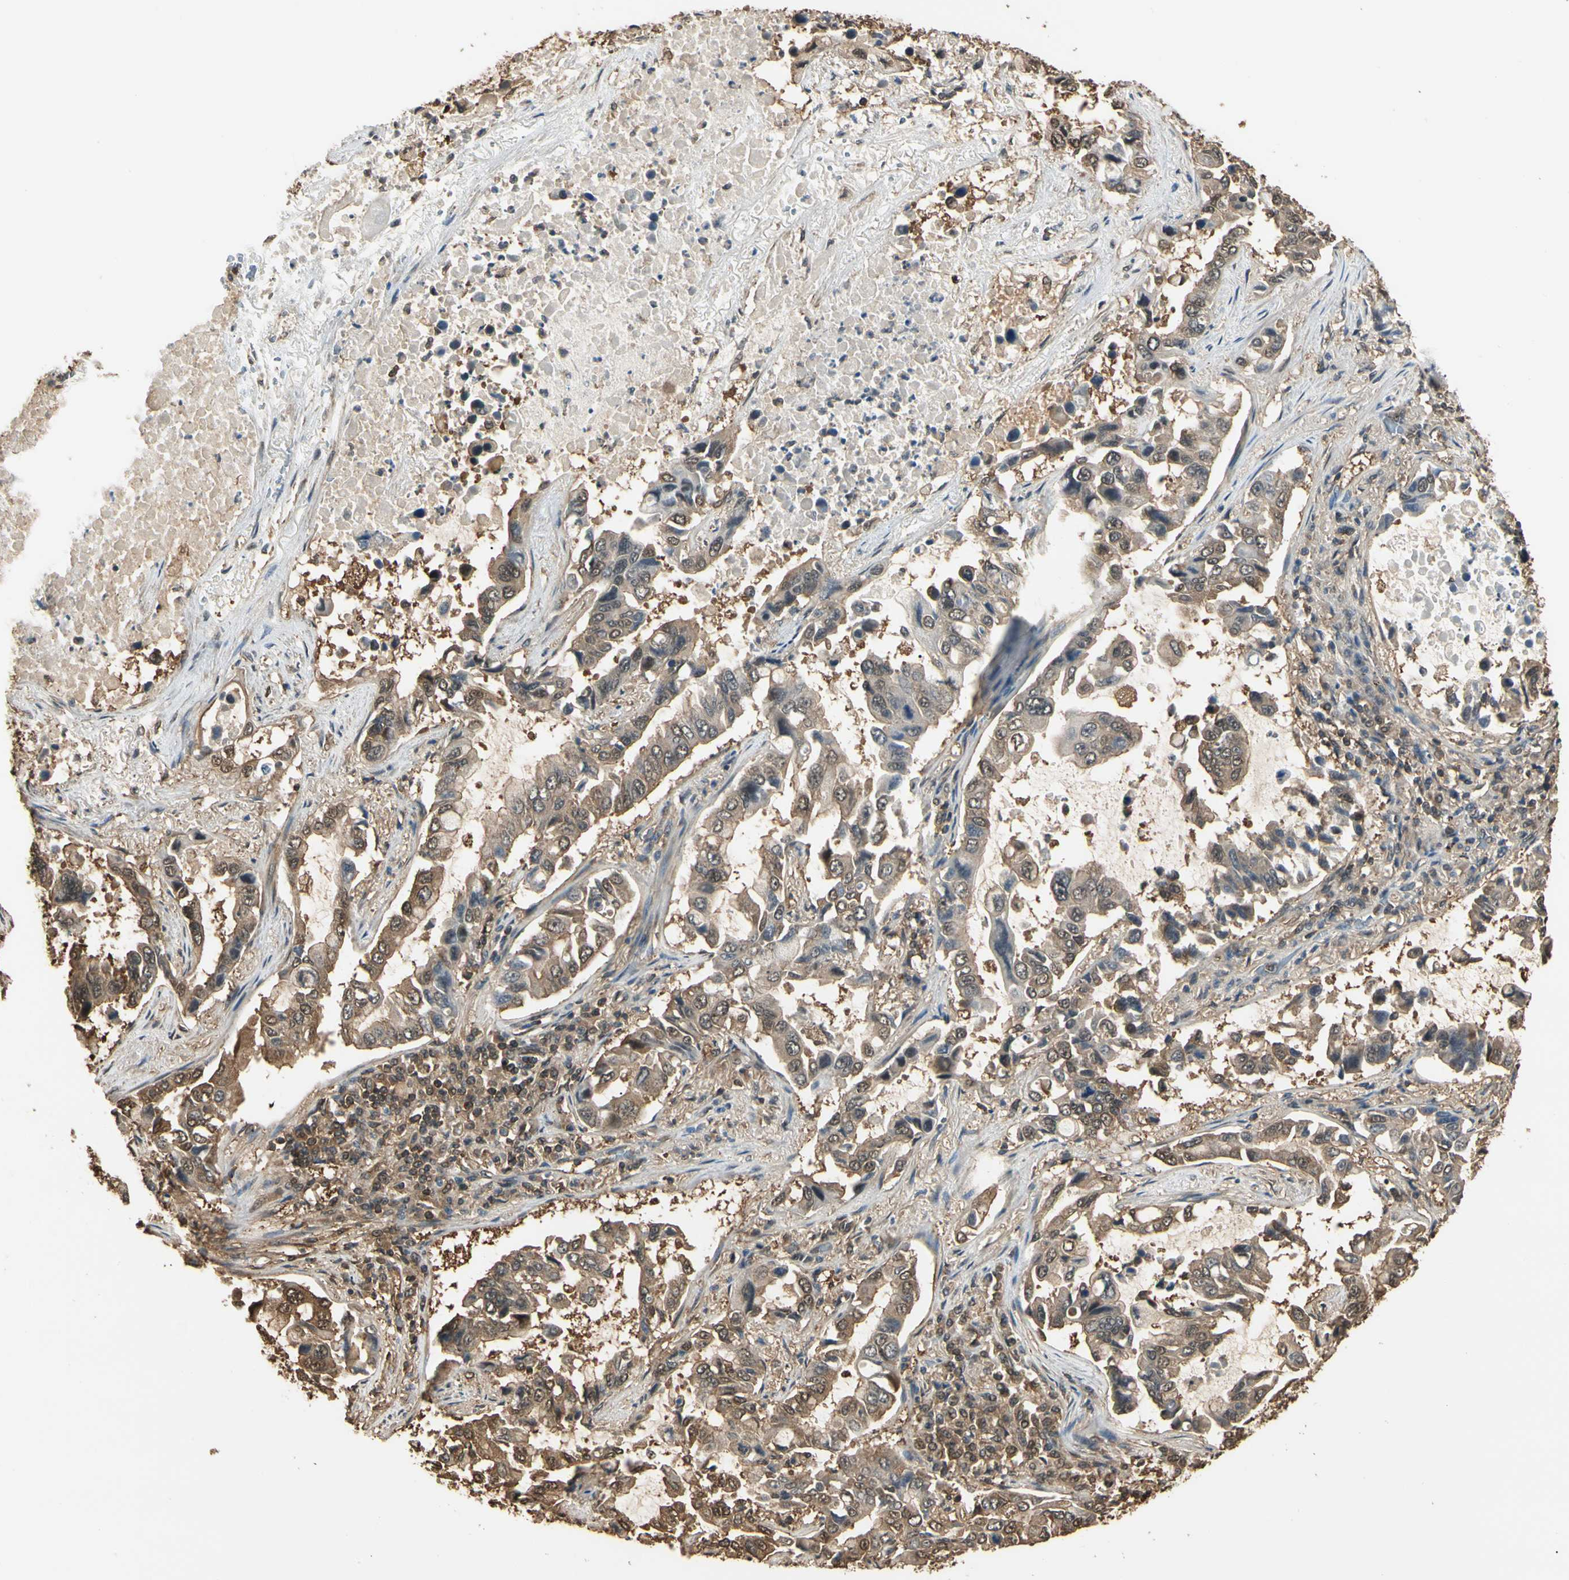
{"staining": {"intensity": "moderate", "quantity": "<25%", "location": "cytoplasmic/membranous,nuclear"}, "tissue": "lung cancer", "cell_type": "Tumor cells", "image_type": "cancer", "snomed": [{"axis": "morphology", "description": "Adenocarcinoma, NOS"}, {"axis": "topography", "description": "Lung"}], "caption": "Brown immunohistochemical staining in human lung cancer (adenocarcinoma) shows moderate cytoplasmic/membranous and nuclear staining in approximately <25% of tumor cells. Nuclei are stained in blue.", "gene": "YWHAE", "patient": {"sex": "male", "age": 64}}